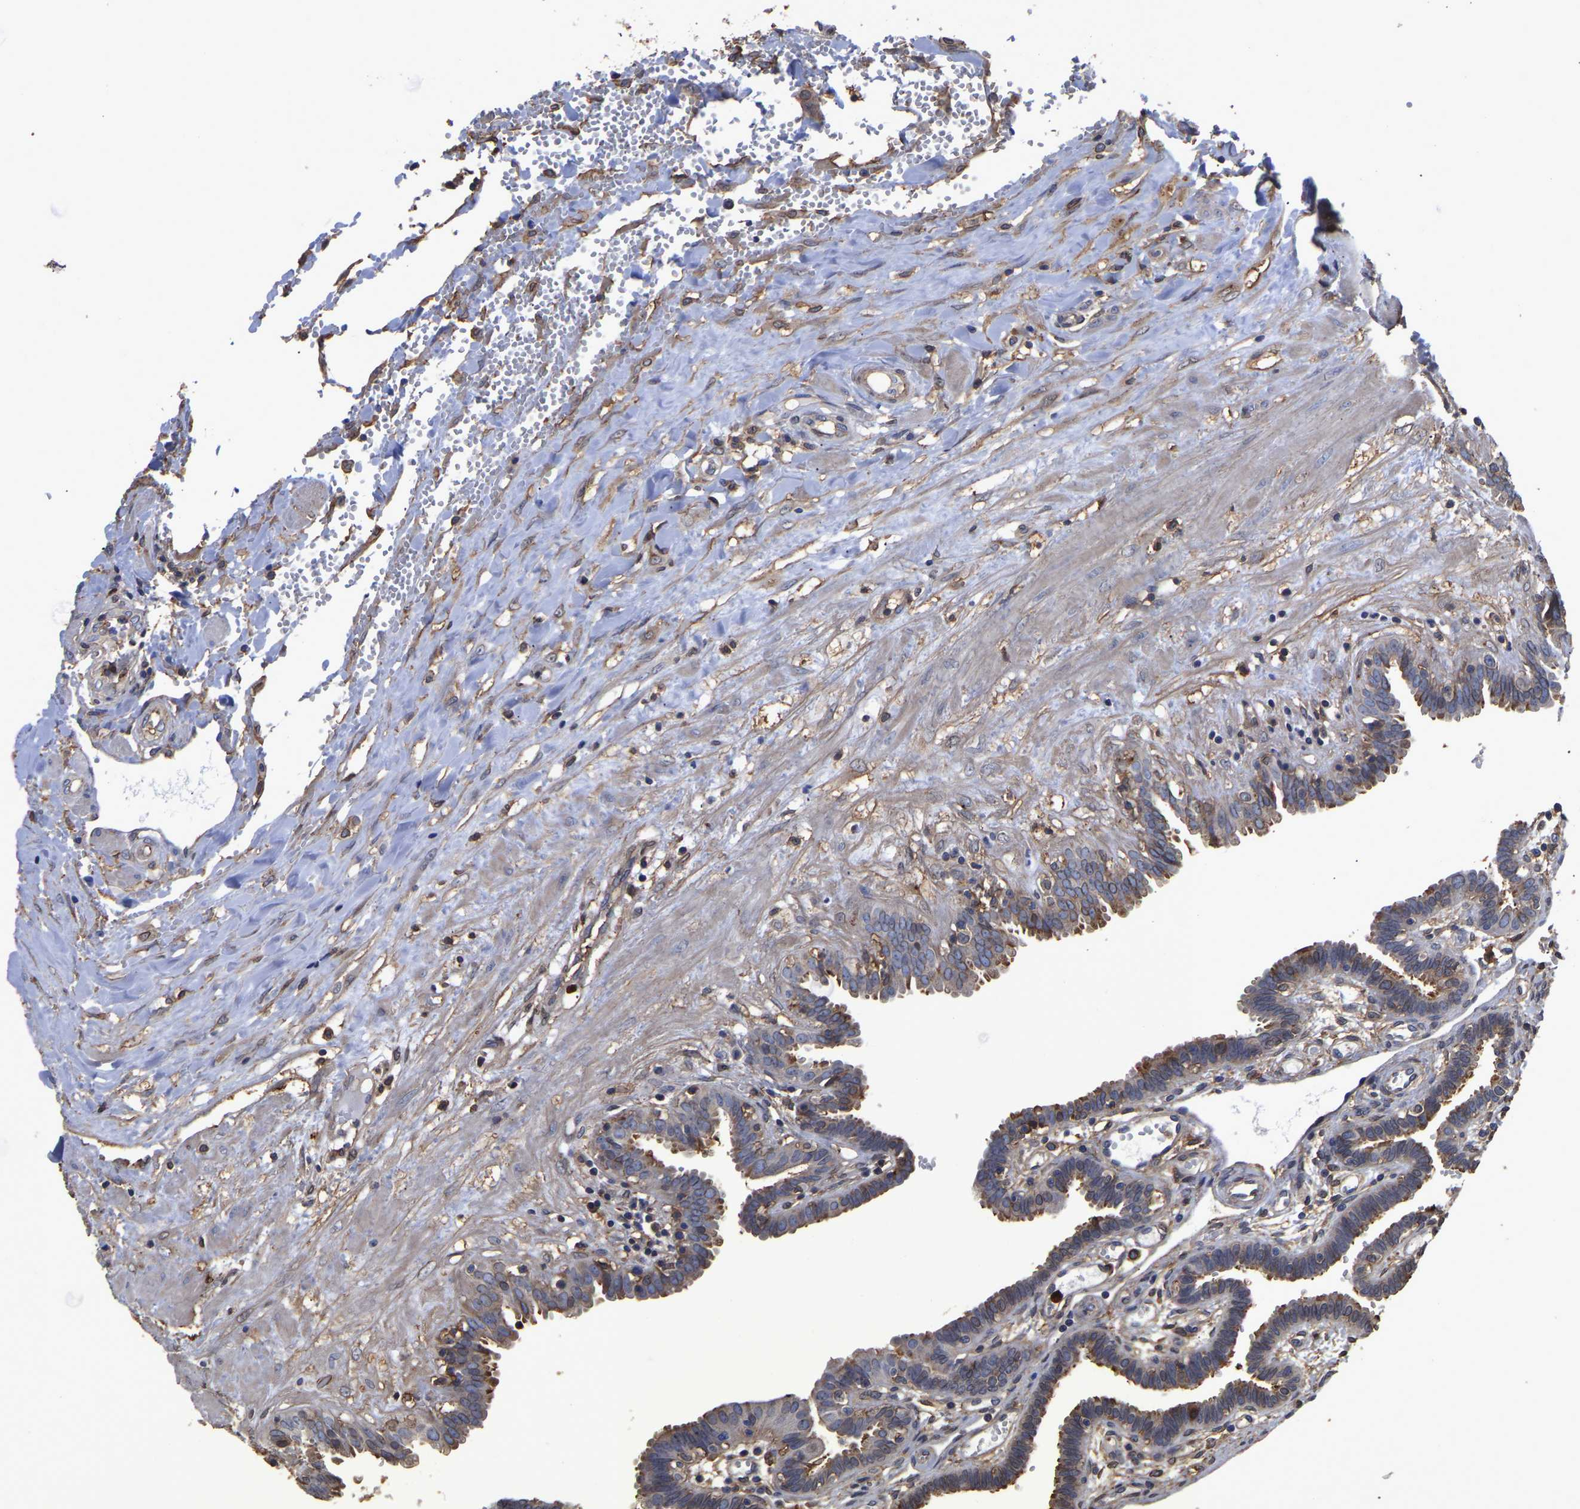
{"staining": {"intensity": "moderate", "quantity": "25%-75%", "location": "cytoplasmic/membranous"}, "tissue": "fallopian tube", "cell_type": "Glandular cells", "image_type": "normal", "snomed": [{"axis": "morphology", "description": "Normal tissue, NOS"}, {"axis": "topography", "description": "Fallopian tube"}, {"axis": "topography", "description": "Placenta"}], "caption": "Protein expression by IHC demonstrates moderate cytoplasmic/membranous positivity in approximately 25%-75% of glandular cells in unremarkable fallopian tube.", "gene": "LIF", "patient": {"sex": "female", "age": 32}}